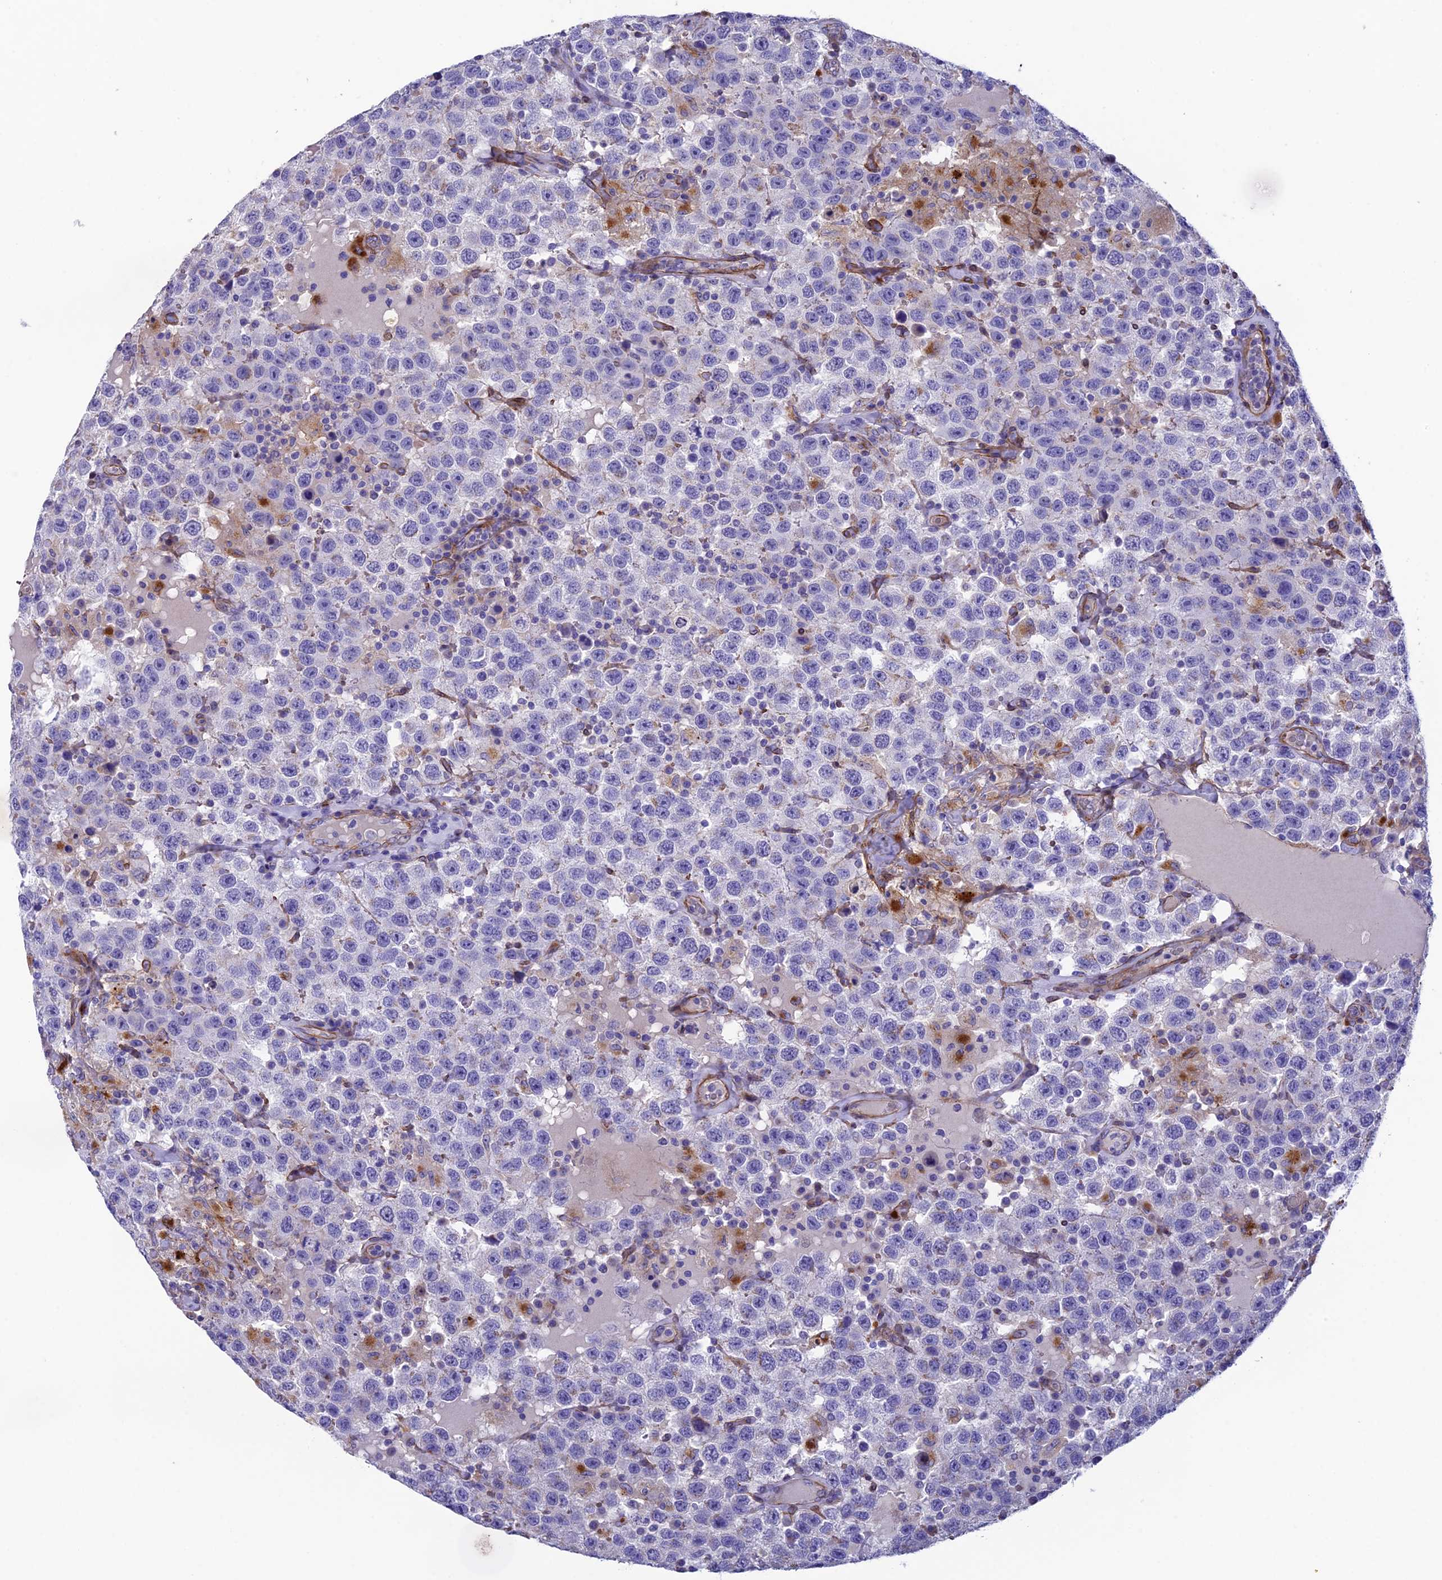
{"staining": {"intensity": "negative", "quantity": "none", "location": "none"}, "tissue": "testis cancer", "cell_type": "Tumor cells", "image_type": "cancer", "snomed": [{"axis": "morphology", "description": "Seminoma, NOS"}, {"axis": "topography", "description": "Testis"}], "caption": "High power microscopy image of an immunohistochemistry (IHC) photomicrograph of testis cancer, revealing no significant positivity in tumor cells.", "gene": "TNS1", "patient": {"sex": "male", "age": 41}}